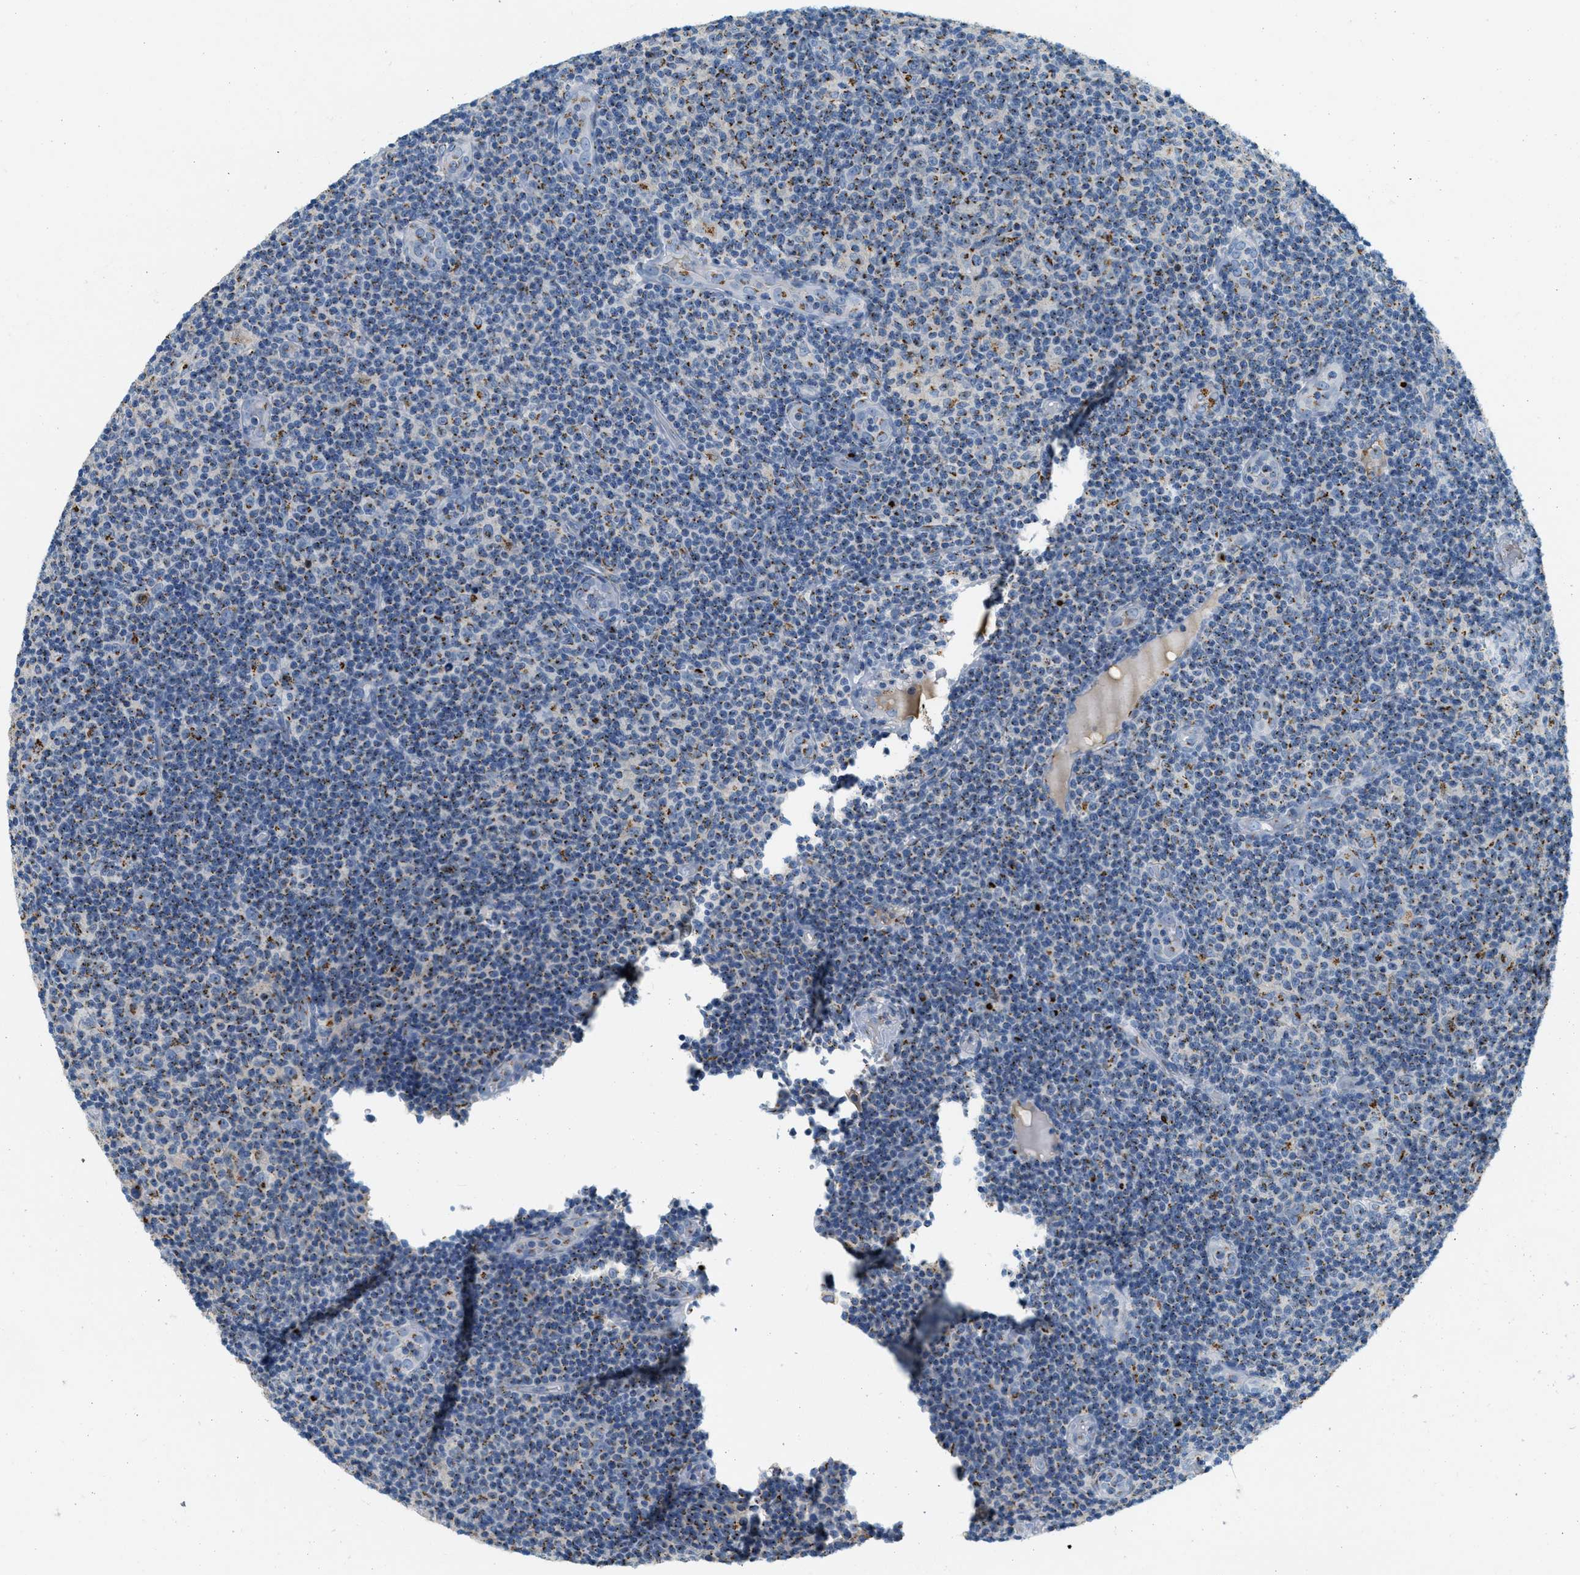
{"staining": {"intensity": "moderate", "quantity": "<25%", "location": "cytoplasmic/membranous"}, "tissue": "lymphoma", "cell_type": "Tumor cells", "image_type": "cancer", "snomed": [{"axis": "morphology", "description": "Malignant lymphoma, non-Hodgkin's type, Low grade"}, {"axis": "topography", "description": "Lymph node"}], "caption": "Immunohistochemistry histopathology image of neoplastic tissue: human low-grade malignant lymphoma, non-Hodgkin's type stained using immunohistochemistry (IHC) shows low levels of moderate protein expression localized specifically in the cytoplasmic/membranous of tumor cells, appearing as a cytoplasmic/membranous brown color.", "gene": "ENTPD4", "patient": {"sex": "male", "age": 83}}